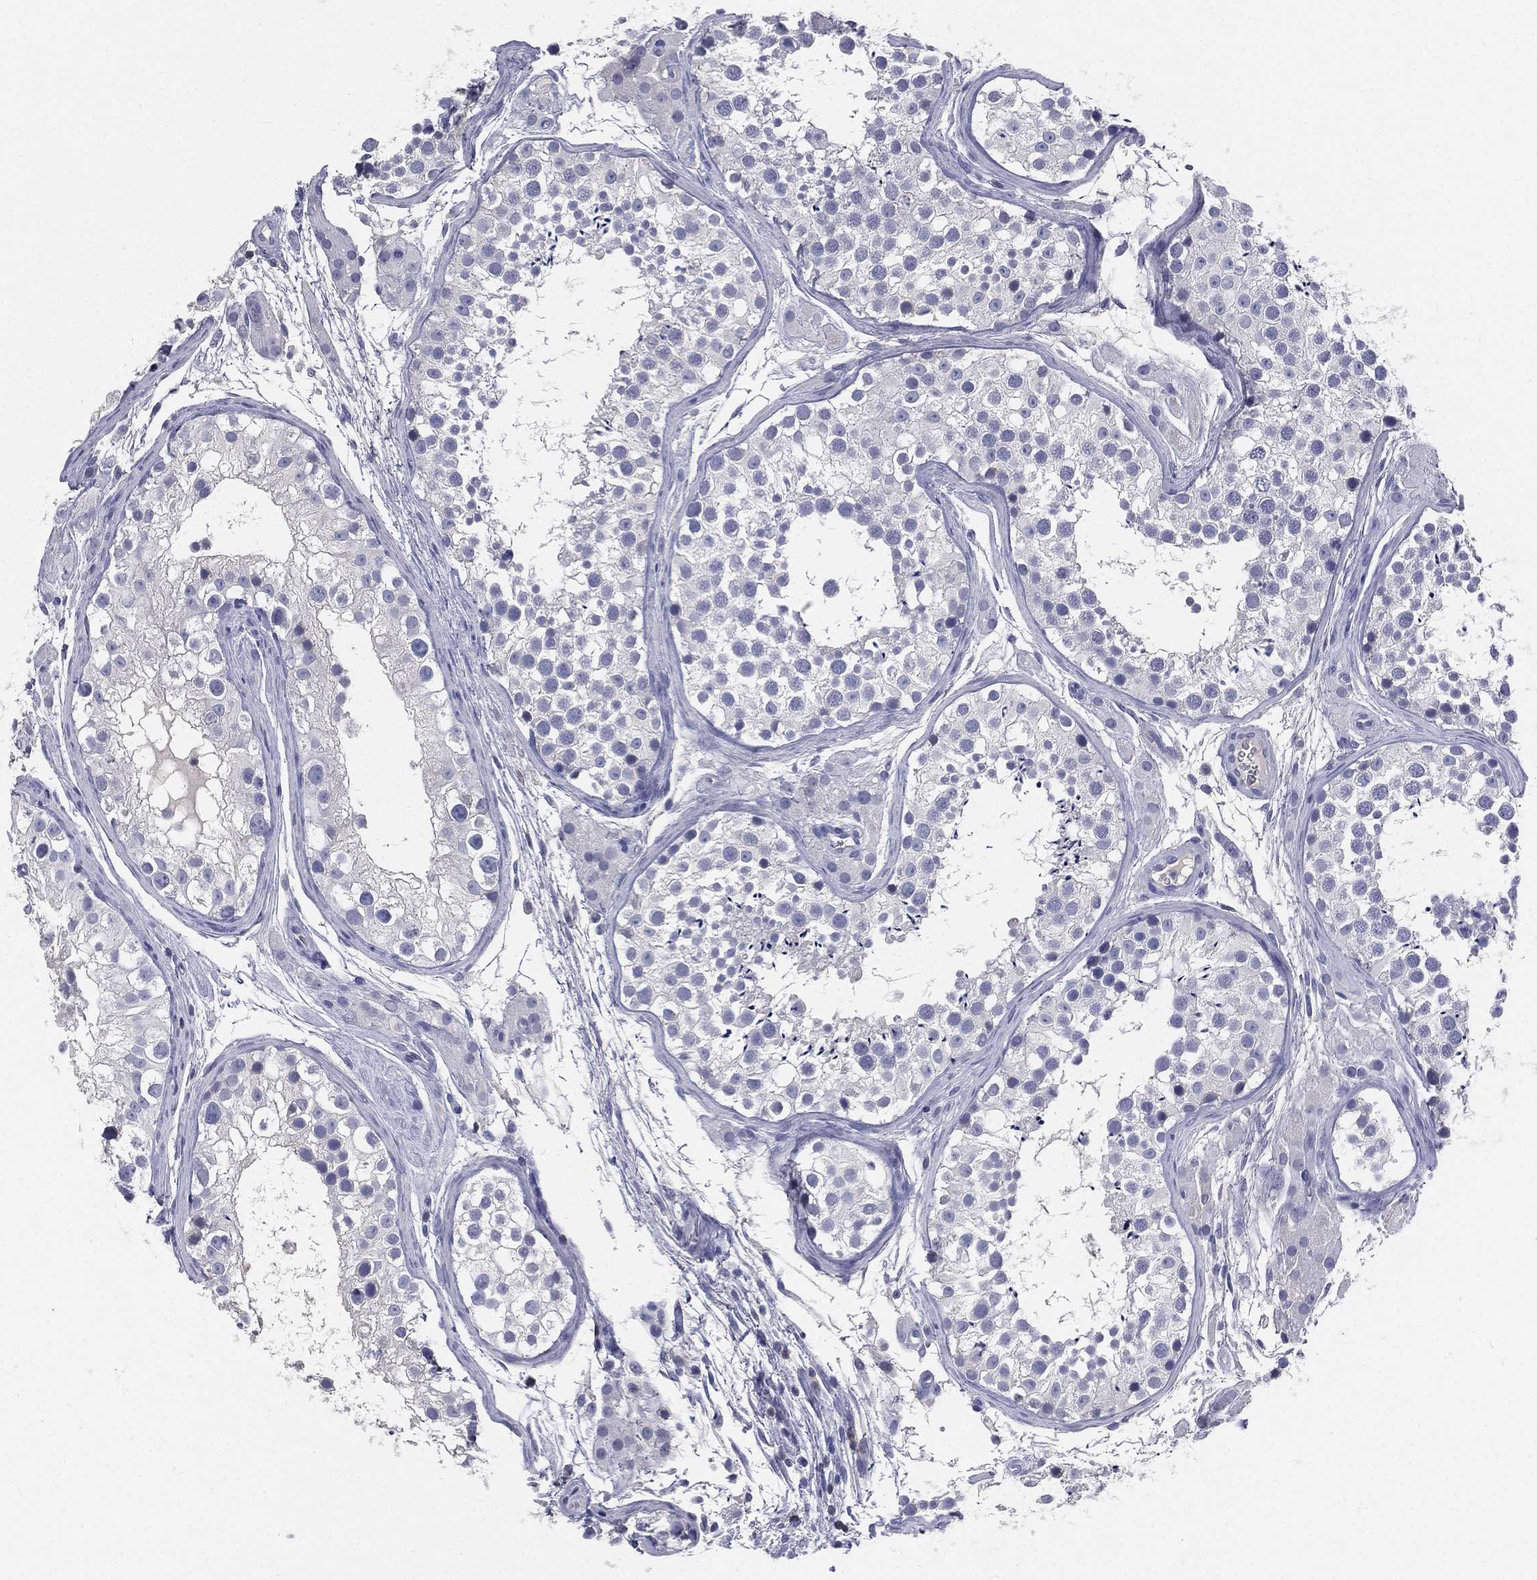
{"staining": {"intensity": "negative", "quantity": "none", "location": "none"}, "tissue": "testis", "cell_type": "Cells in seminiferous ducts", "image_type": "normal", "snomed": [{"axis": "morphology", "description": "Normal tissue, NOS"}, {"axis": "topography", "description": "Testis"}], "caption": "Immunohistochemistry photomicrograph of unremarkable testis stained for a protein (brown), which displays no staining in cells in seminiferous ducts.", "gene": "CD3D", "patient": {"sex": "male", "age": 31}}